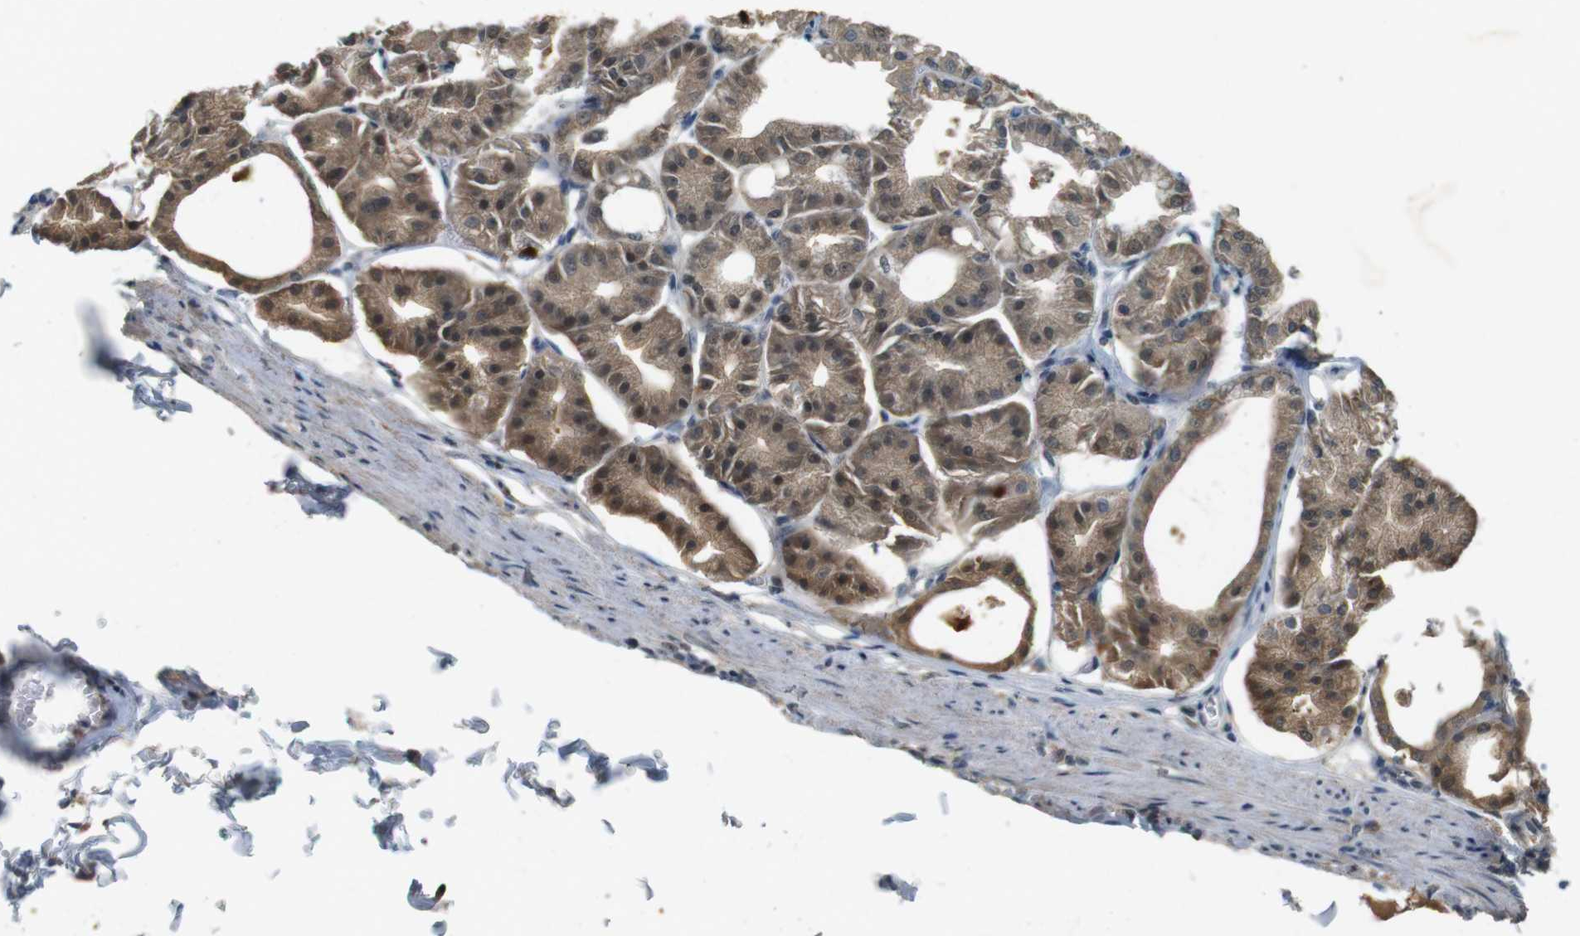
{"staining": {"intensity": "moderate", "quantity": ">75%", "location": "cytoplasmic/membranous,nuclear"}, "tissue": "stomach", "cell_type": "Glandular cells", "image_type": "normal", "snomed": [{"axis": "morphology", "description": "Normal tissue, NOS"}, {"axis": "topography", "description": "Stomach, lower"}], "caption": "Immunohistochemical staining of unremarkable human stomach displays medium levels of moderate cytoplasmic/membranous,nuclear expression in approximately >75% of glandular cells.", "gene": "CDK14", "patient": {"sex": "male", "age": 71}}